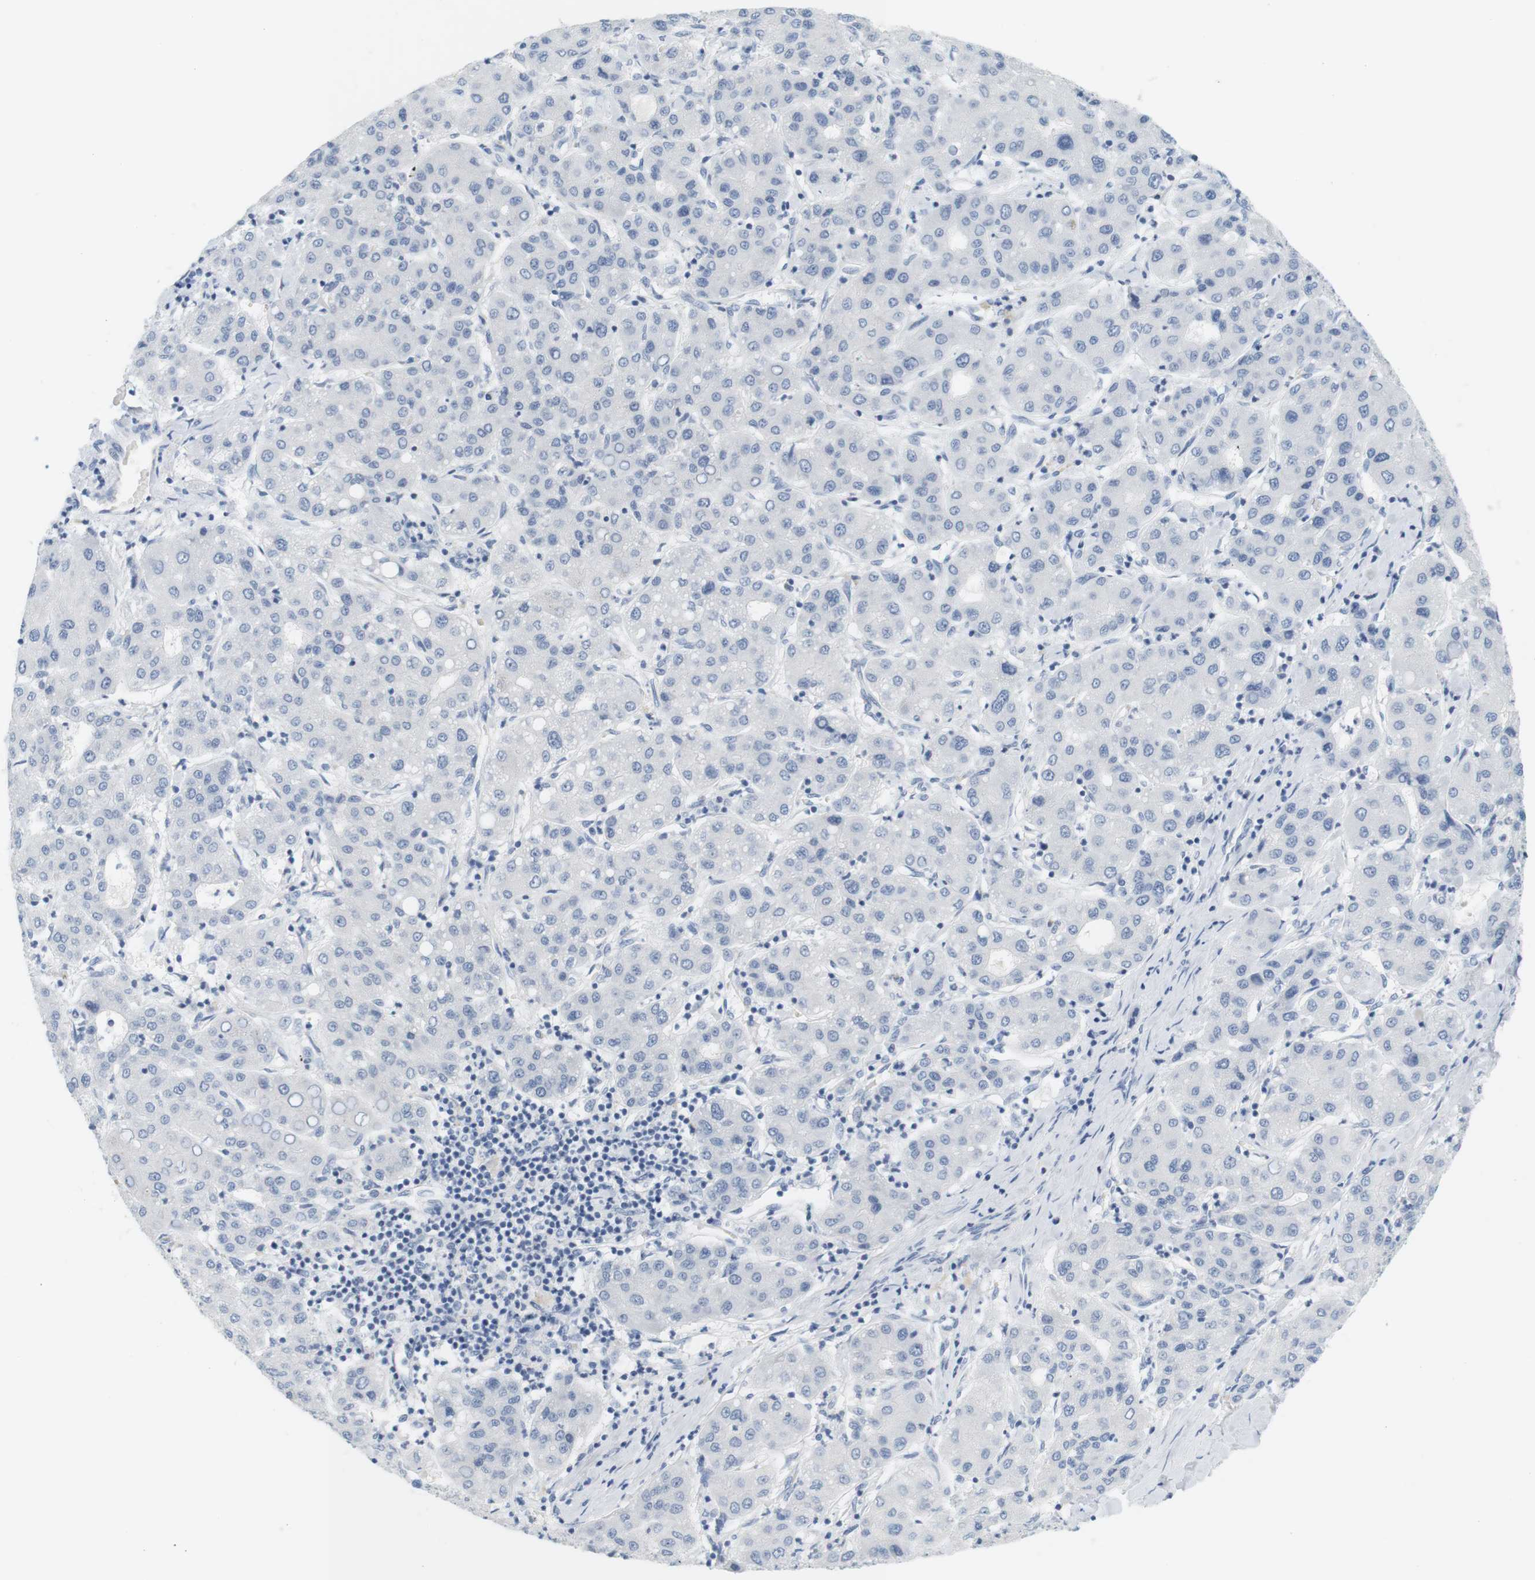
{"staining": {"intensity": "negative", "quantity": "none", "location": "none"}, "tissue": "liver cancer", "cell_type": "Tumor cells", "image_type": "cancer", "snomed": [{"axis": "morphology", "description": "Carcinoma, Hepatocellular, NOS"}, {"axis": "topography", "description": "Liver"}], "caption": "Immunohistochemical staining of human liver cancer (hepatocellular carcinoma) displays no significant staining in tumor cells.", "gene": "OPRM1", "patient": {"sex": "male", "age": 65}}